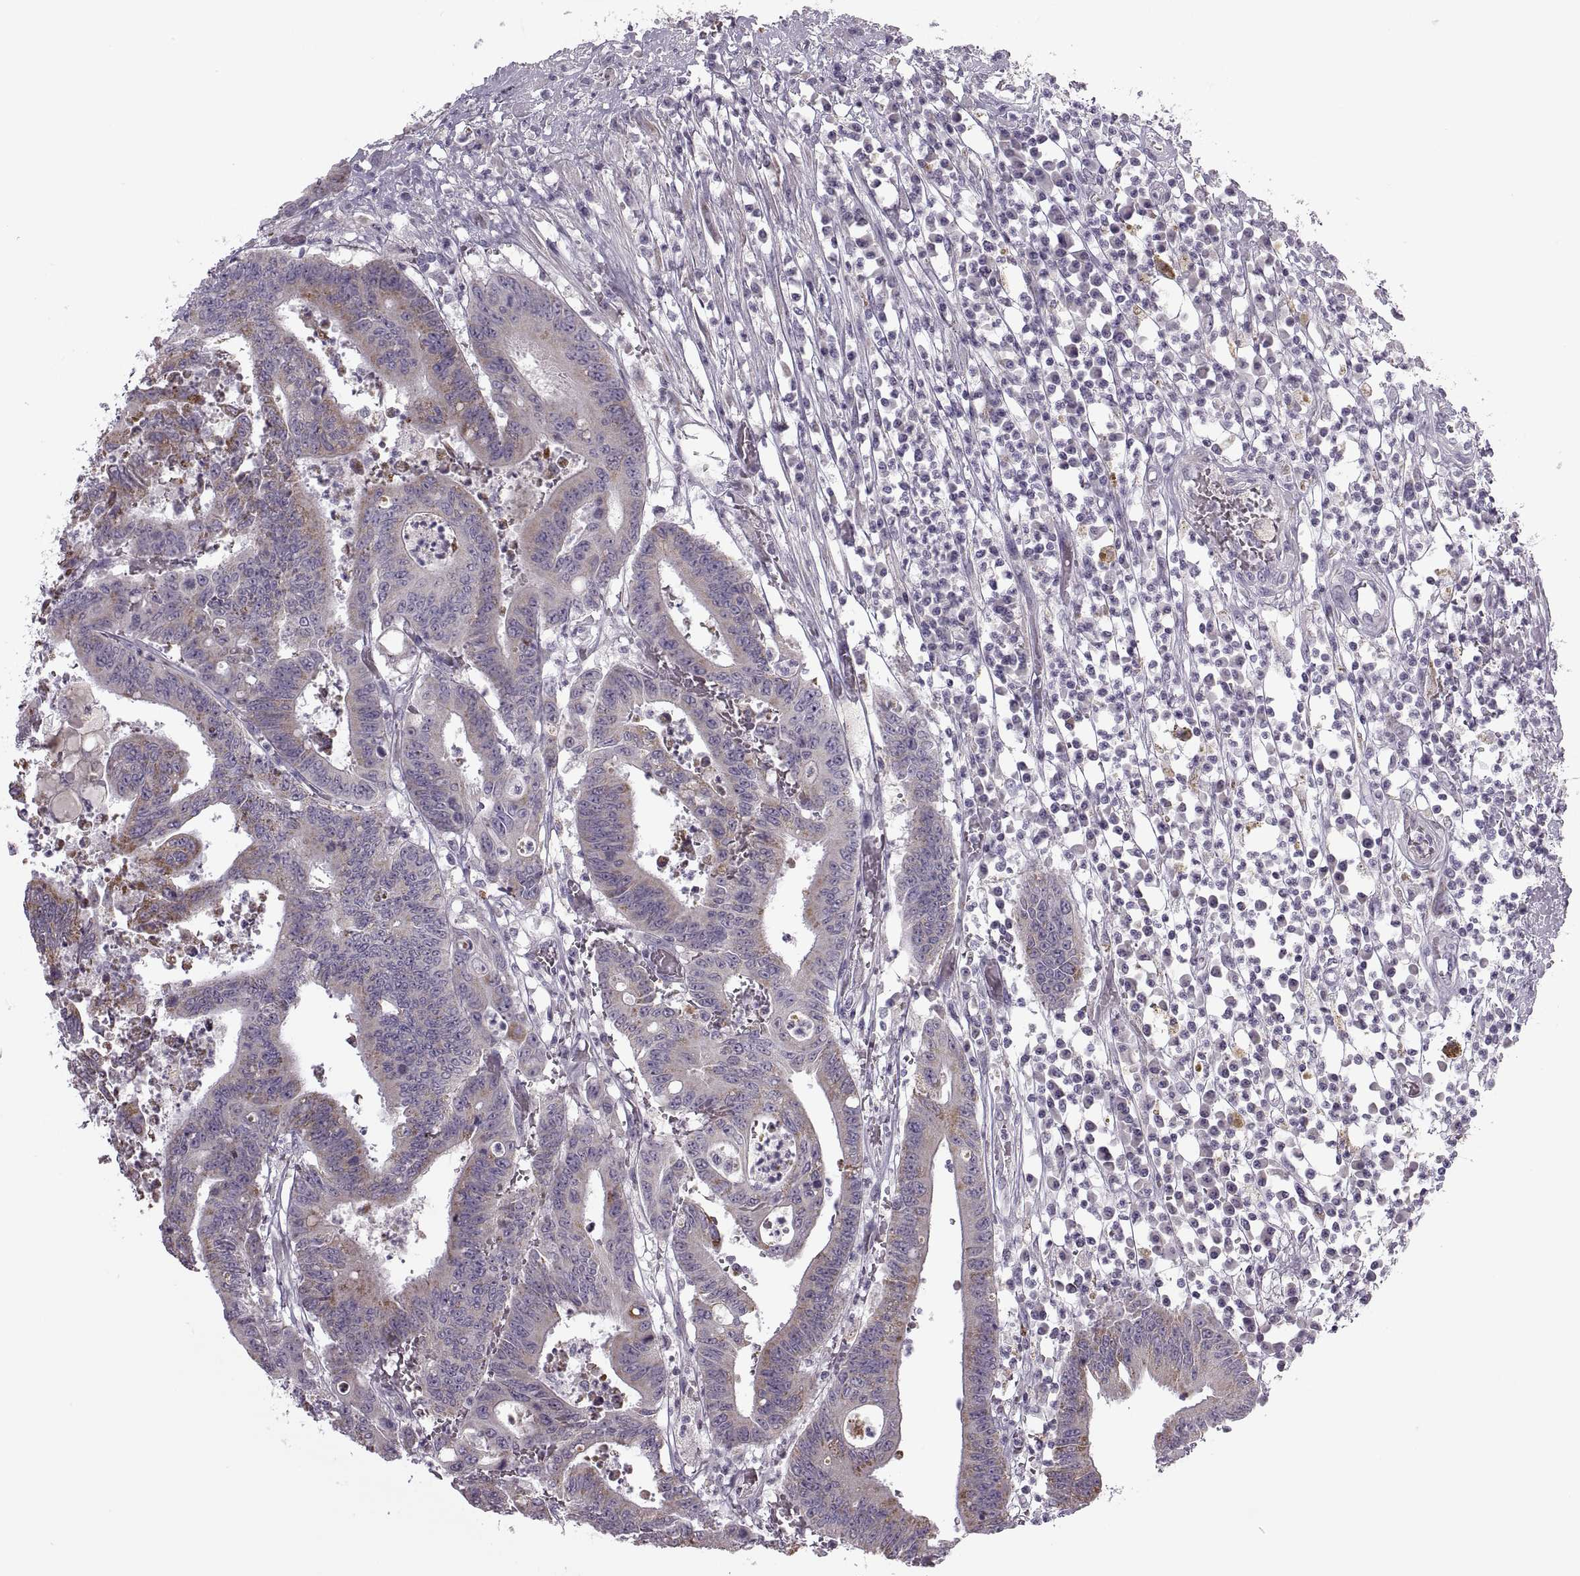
{"staining": {"intensity": "weak", "quantity": "25%-75%", "location": "cytoplasmic/membranous"}, "tissue": "colorectal cancer", "cell_type": "Tumor cells", "image_type": "cancer", "snomed": [{"axis": "morphology", "description": "Adenocarcinoma, NOS"}, {"axis": "topography", "description": "Rectum"}], "caption": "Protein staining demonstrates weak cytoplasmic/membranous expression in approximately 25%-75% of tumor cells in colorectal adenocarcinoma. (brown staining indicates protein expression, while blue staining denotes nuclei).", "gene": "PIERCE1", "patient": {"sex": "male", "age": 54}}